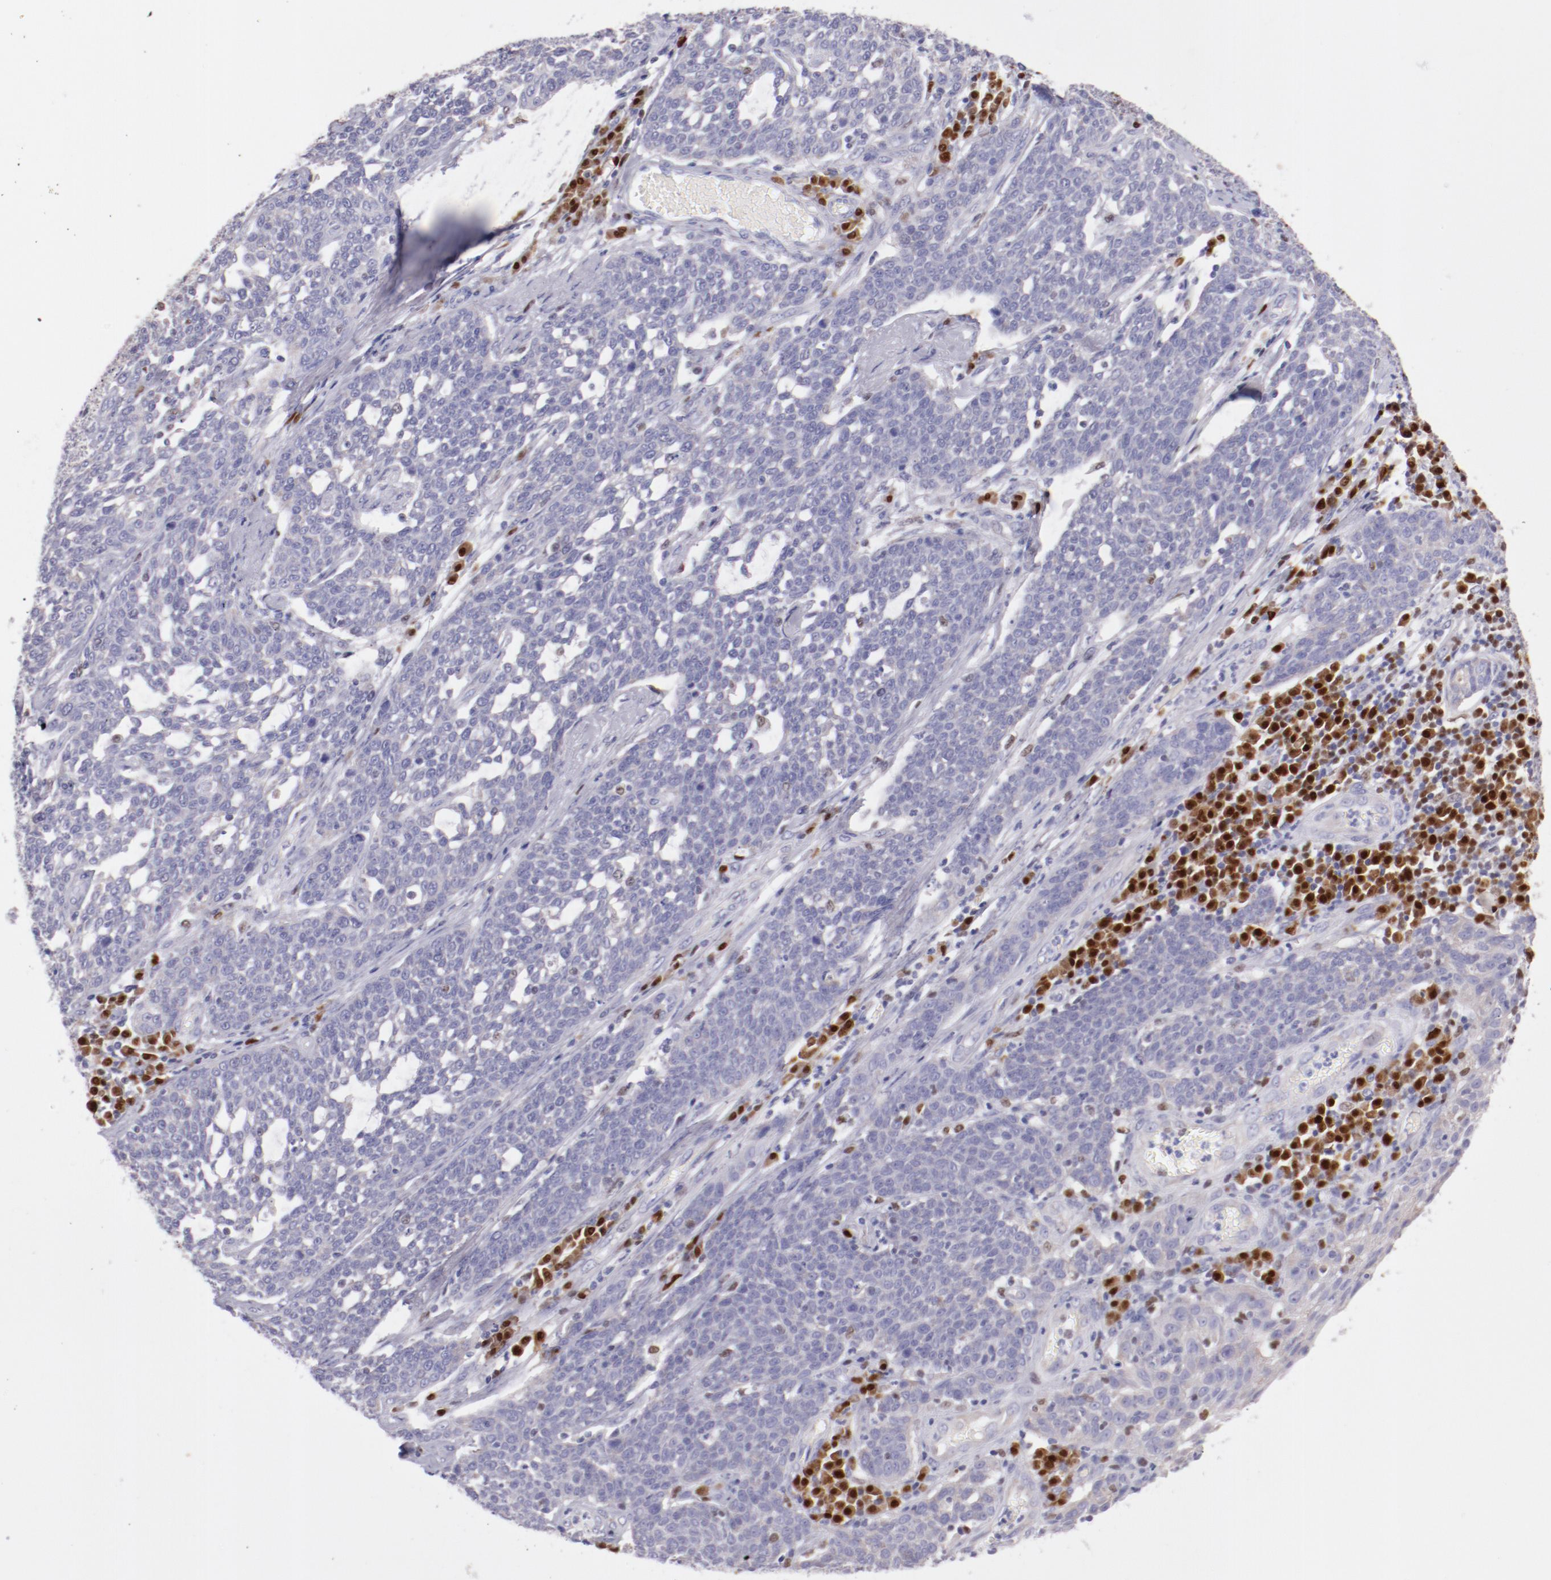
{"staining": {"intensity": "negative", "quantity": "none", "location": "none"}, "tissue": "cervical cancer", "cell_type": "Tumor cells", "image_type": "cancer", "snomed": [{"axis": "morphology", "description": "Squamous cell carcinoma, NOS"}, {"axis": "topography", "description": "Cervix"}], "caption": "Immunohistochemistry histopathology image of neoplastic tissue: cervical squamous cell carcinoma stained with DAB (3,3'-diaminobenzidine) exhibits no significant protein expression in tumor cells.", "gene": "IRF8", "patient": {"sex": "female", "age": 34}}